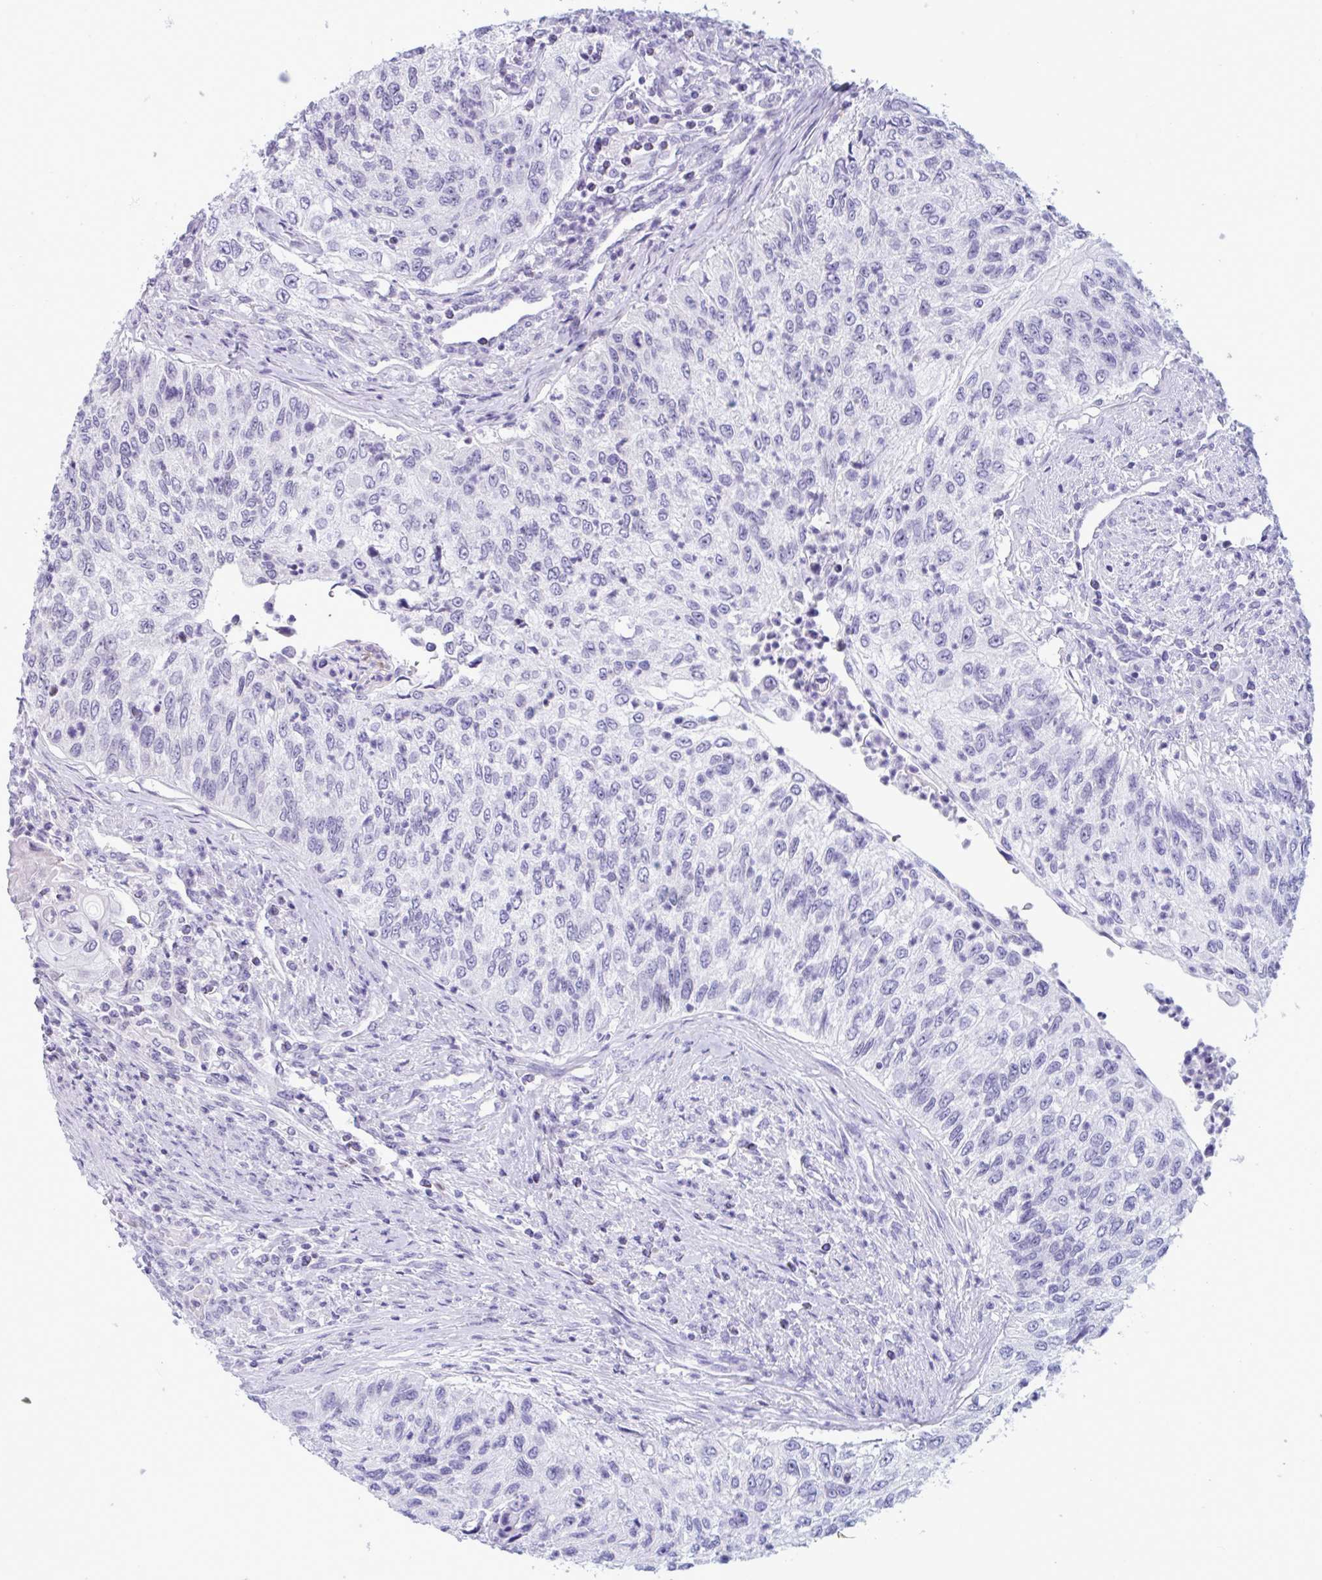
{"staining": {"intensity": "negative", "quantity": "none", "location": "none"}, "tissue": "urothelial cancer", "cell_type": "Tumor cells", "image_type": "cancer", "snomed": [{"axis": "morphology", "description": "Urothelial carcinoma, High grade"}, {"axis": "topography", "description": "Urinary bladder"}], "caption": "Tumor cells are negative for brown protein staining in urothelial cancer. (DAB (3,3'-diaminobenzidine) IHC visualized using brightfield microscopy, high magnification).", "gene": "DOCK11", "patient": {"sex": "female", "age": 60}}